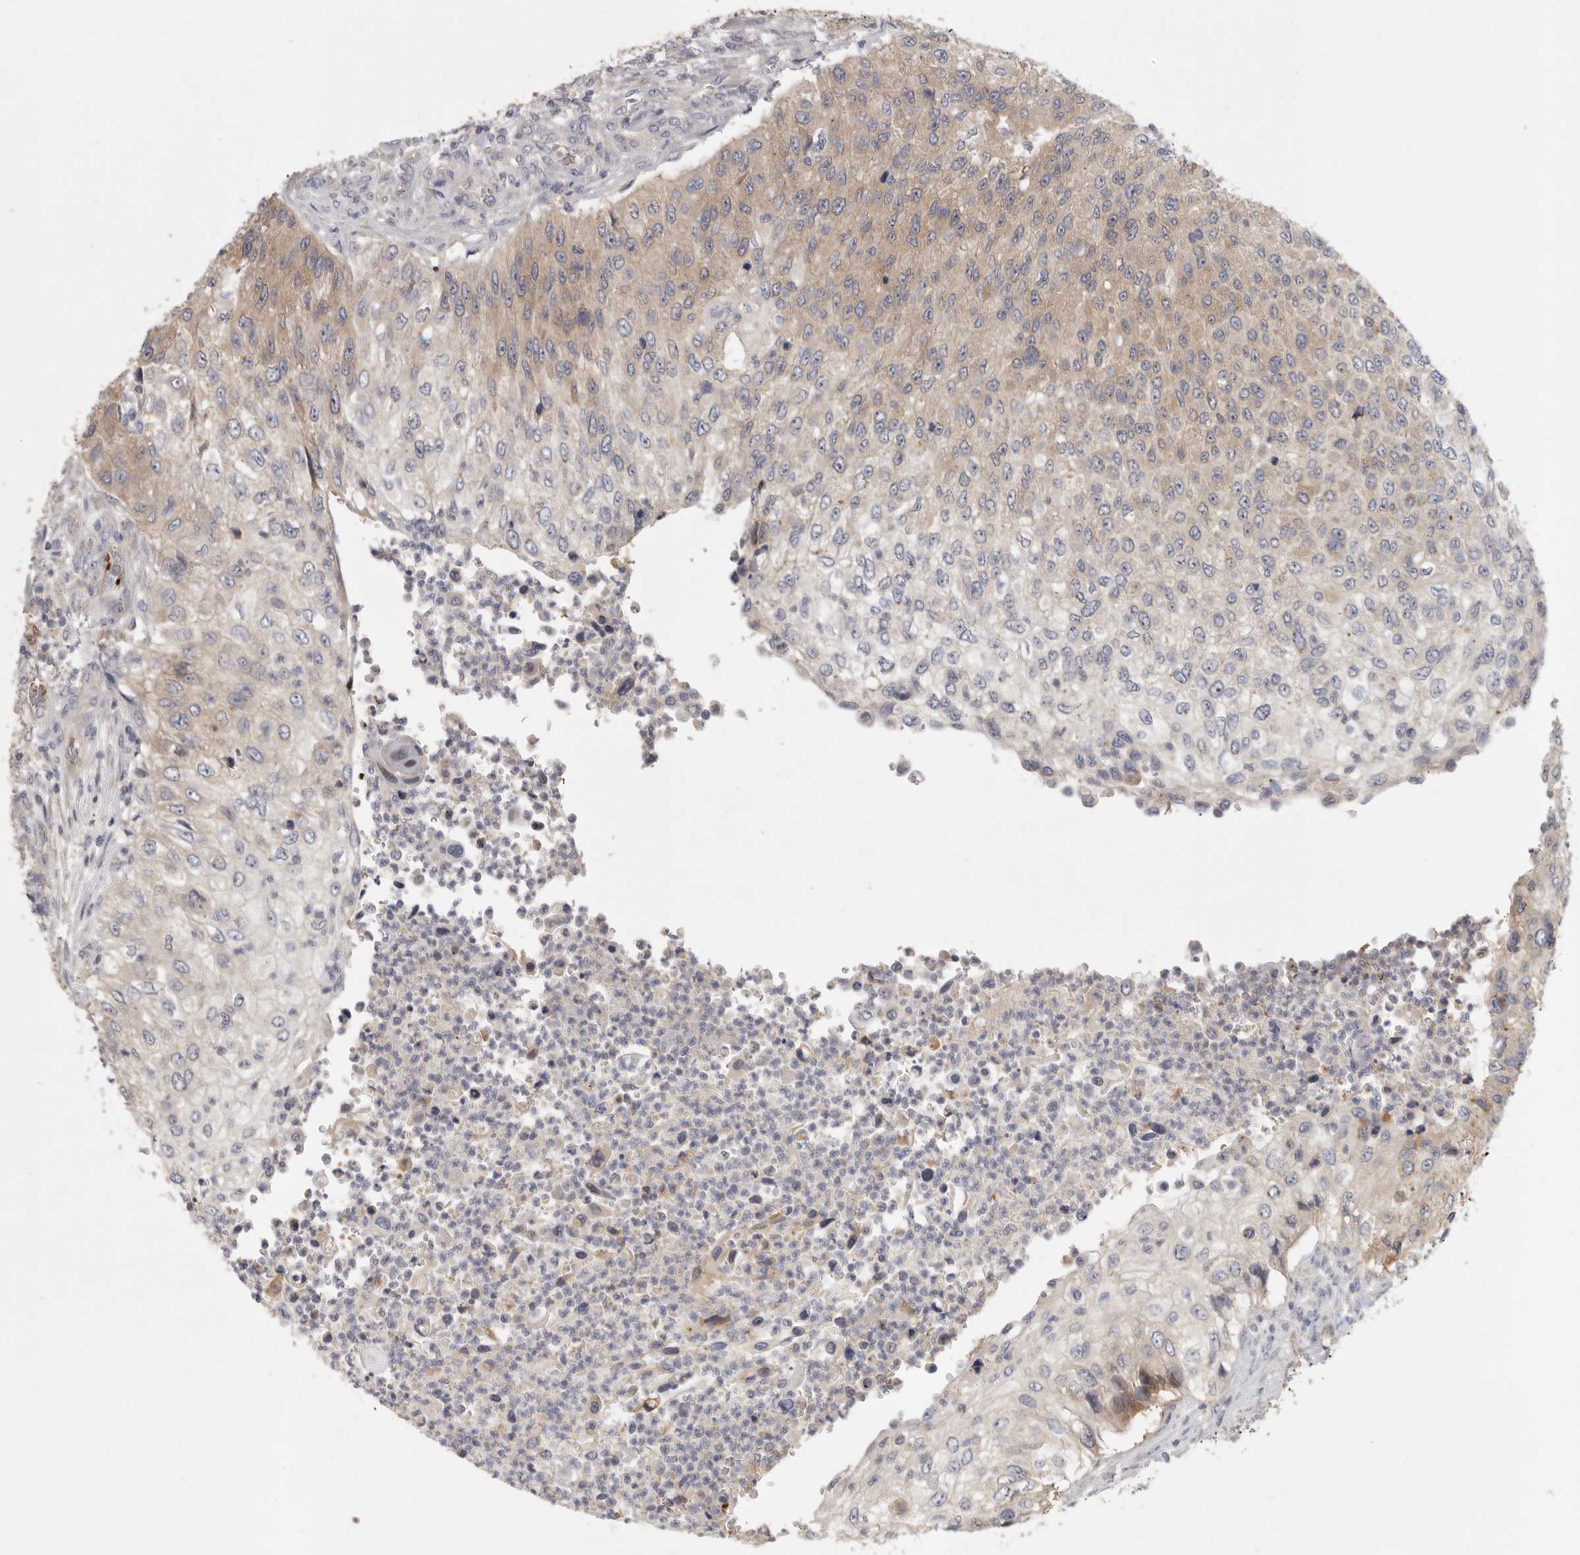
{"staining": {"intensity": "weak", "quantity": "25%-75%", "location": "cytoplasmic/membranous"}, "tissue": "urothelial cancer", "cell_type": "Tumor cells", "image_type": "cancer", "snomed": [{"axis": "morphology", "description": "Urothelial carcinoma, High grade"}, {"axis": "topography", "description": "Urinary bladder"}], "caption": "Protein expression analysis of urothelial cancer shows weak cytoplasmic/membranous positivity in about 25%-75% of tumor cells.", "gene": "CFAP298", "patient": {"sex": "female", "age": 60}}